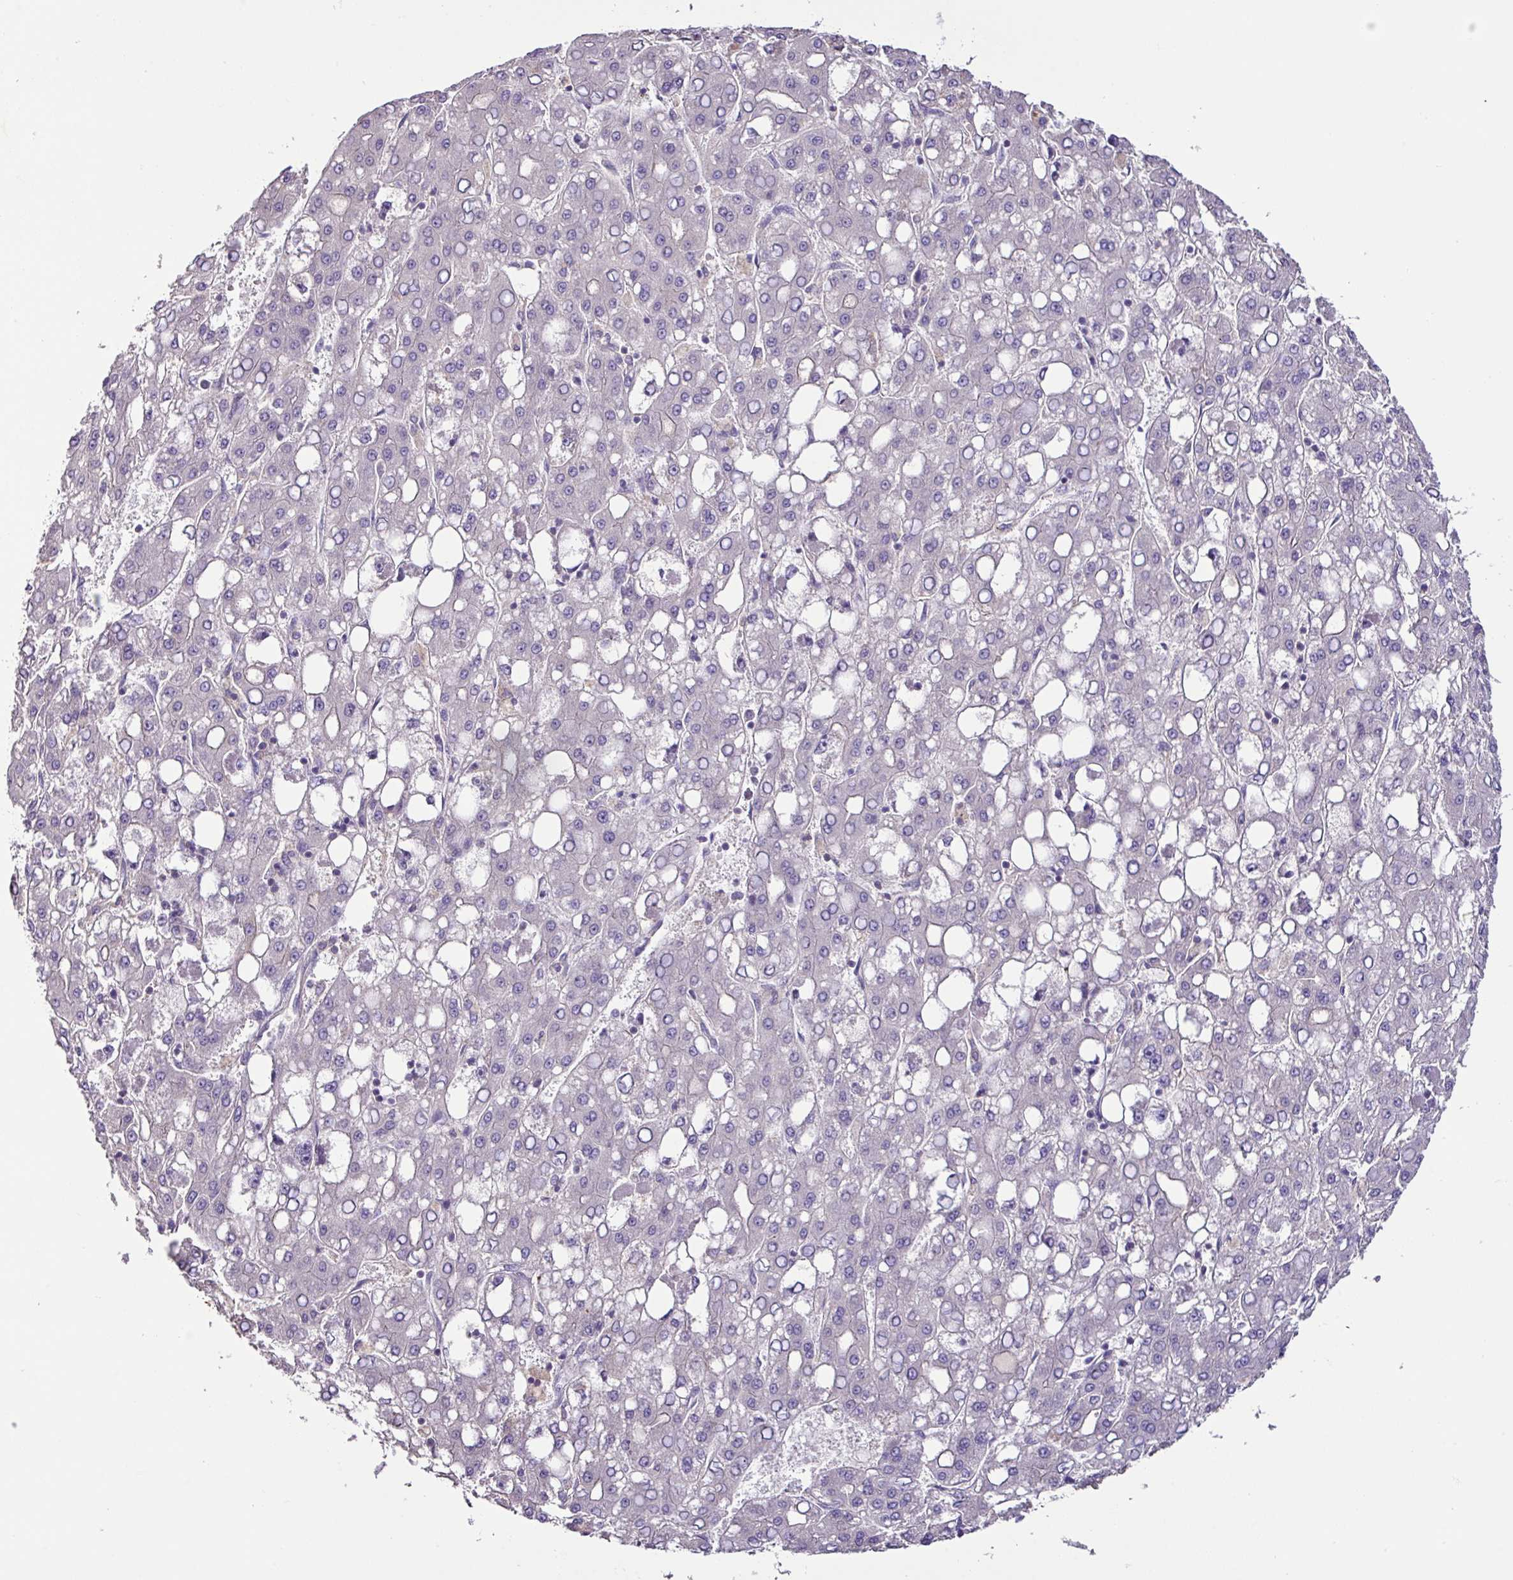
{"staining": {"intensity": "negative", "quantity": "none", "location": "none"}, "tissue": "liver cancer", "cell_type": "Tumor cells", "image_type": "cancer", "snomed": [{"axis": "morphology", "description": "Carcinoma, Hepatocellular, NOS"}, {"axis": "topography", "description": "Liver"}], "caption": "Photomicrograph shows no significant protein expression in tumor cells of liver hepatocellular carcinoma. Nuclei are stained in blue.", "gene": "AGR3", "patient": {"sex": "male", "age": 65}}